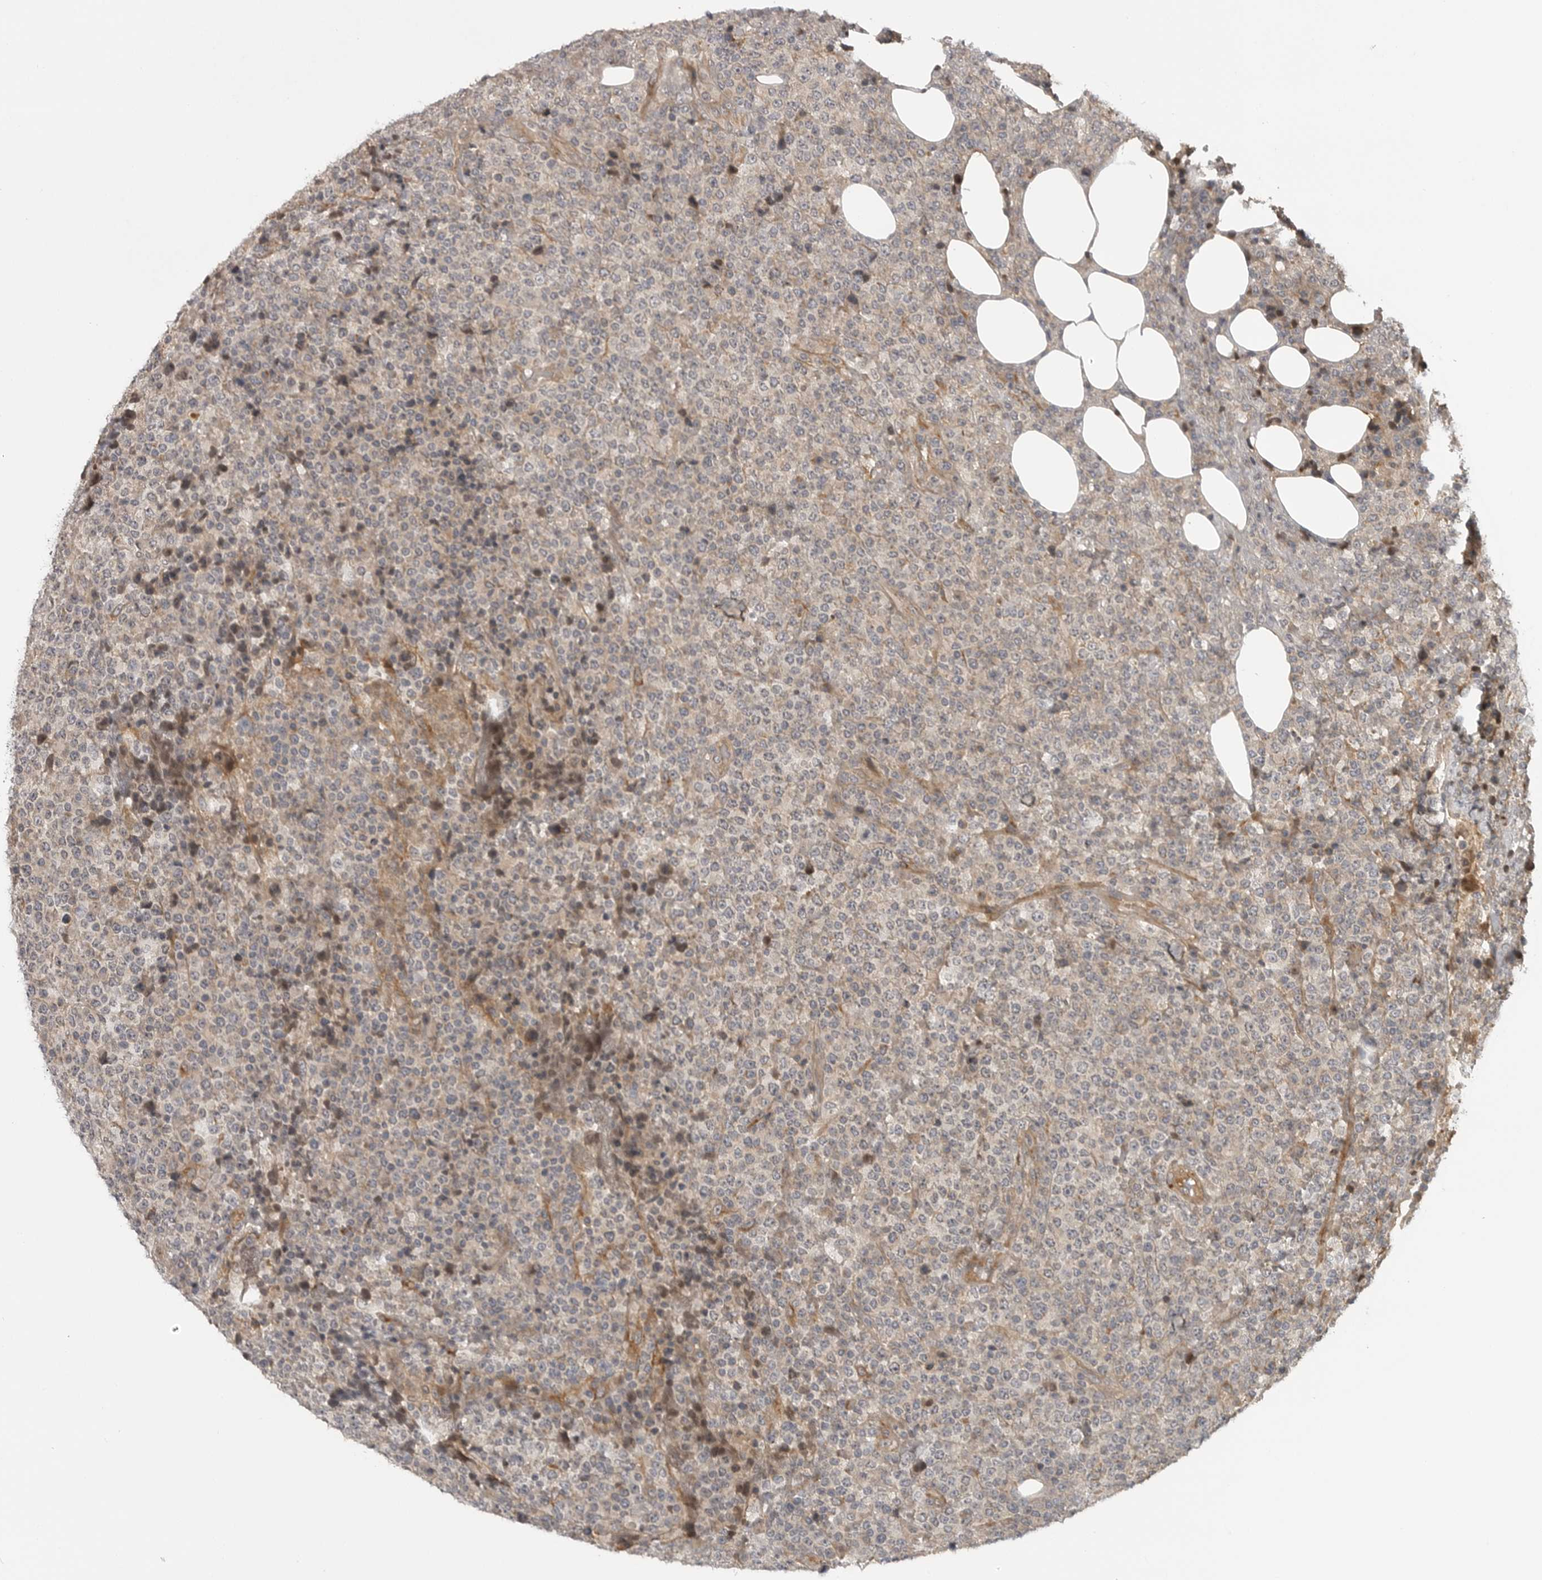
{"staining": {"intensity": "negative", "quantity": "none", "location": "none"}, "tissue": "lymphoma", "cell_type": "Tumor cells", "image_type": "cancer", "snomed": [{"axis": "morphology", "description": "Malignant lymphoma, non-Hodgkin's type, High grade"}, {"axis": "topography", "description": "Lymph node"}], "caption": "High magnification brightfield microscopy of high-grade malignant lymphoma, non-Hodgkin's type stained with DAB (3,3'-diaminobenzidine) (brown) and counterstained with hematoxylin (blue): tumor cells show no significant expression. Nuclei are stained in blue.", "gene": "LRRC45", "patient": {"sex": "male", "age": 13}}